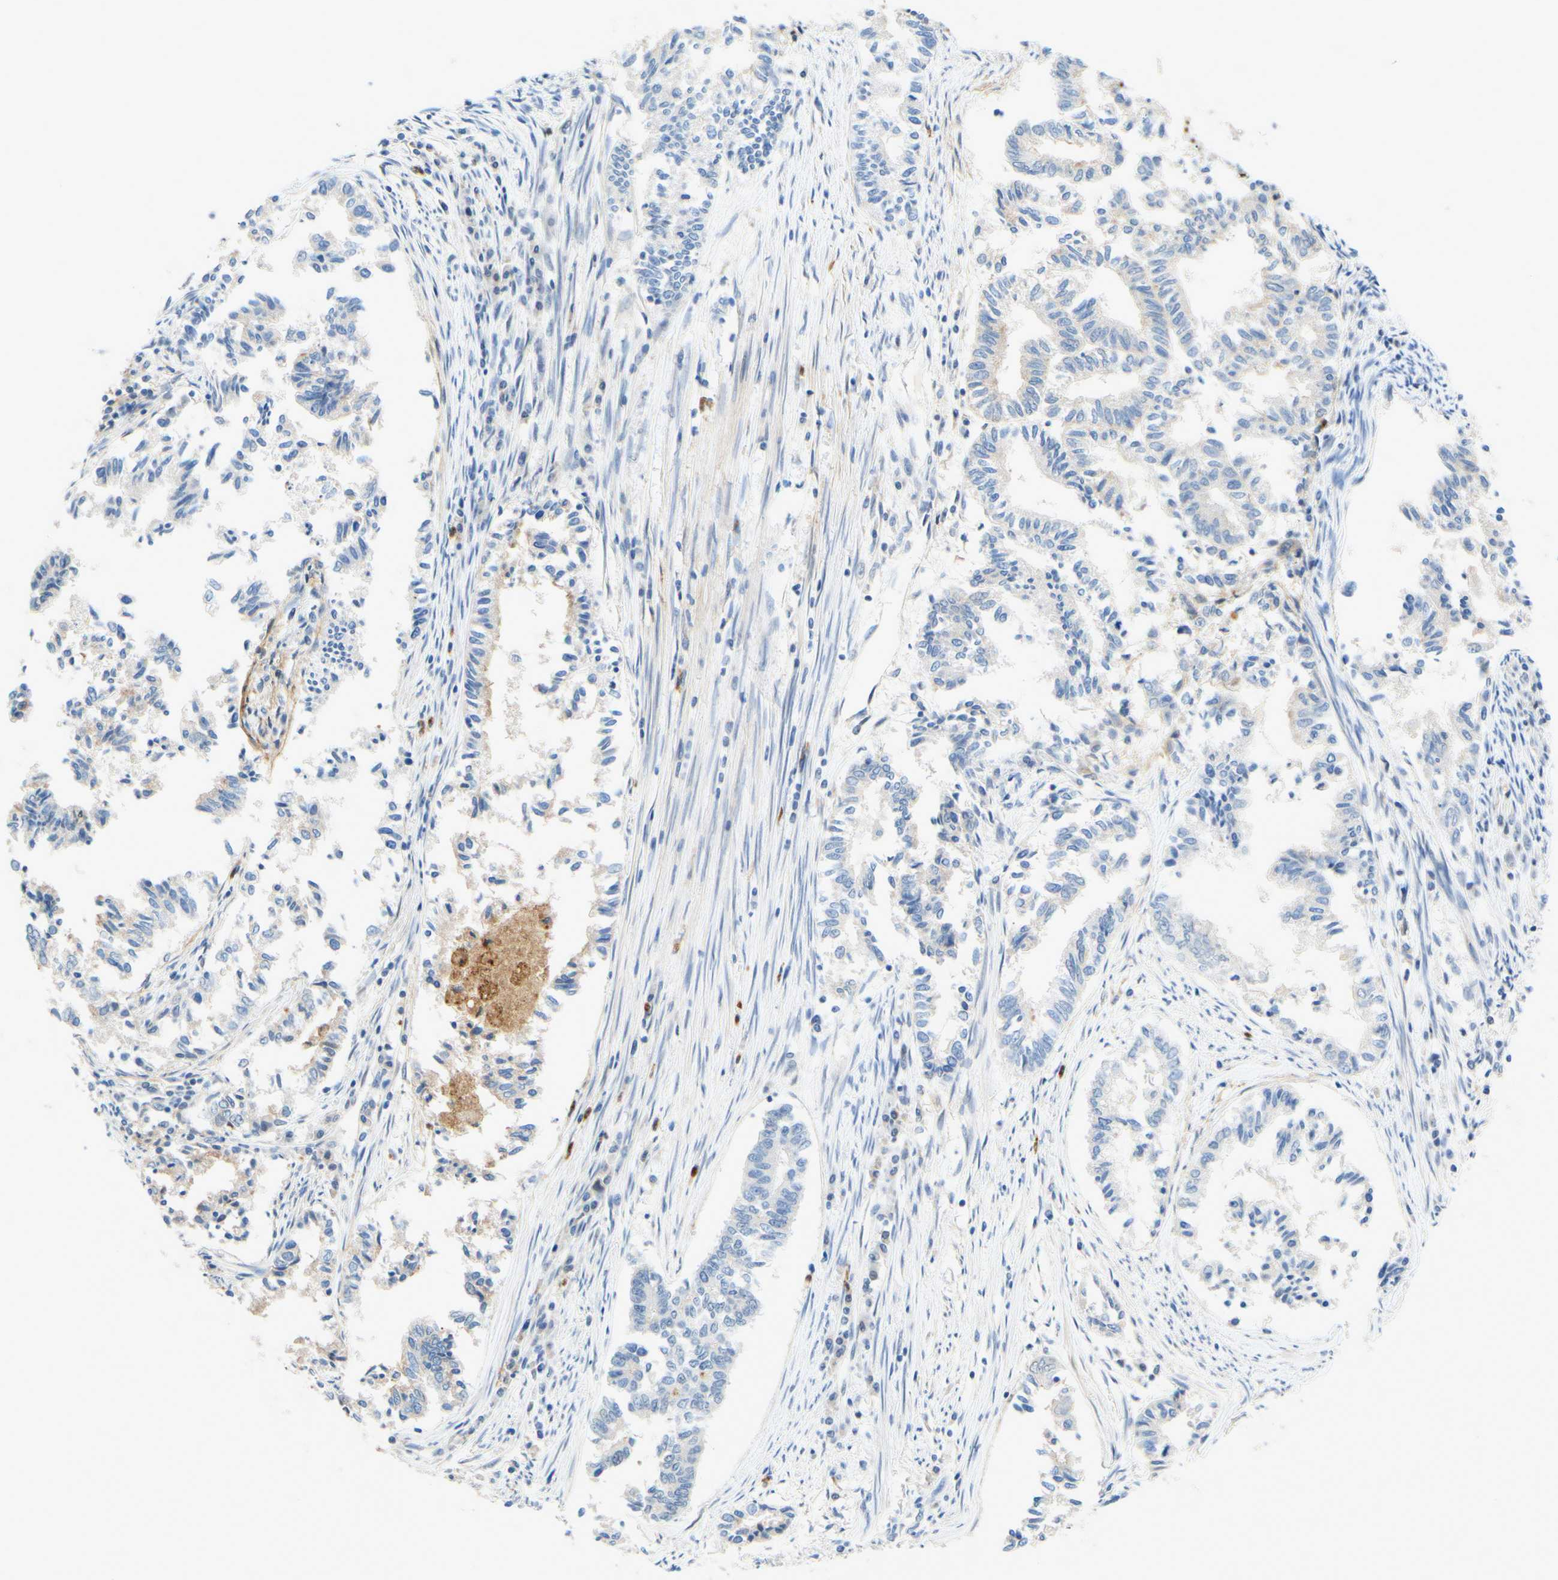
{"staining": {"intensity": "negative", "quantity": "none", "location": "none"}, "tissue": "endometrial cancer", "cell_type": "Tumor cells", "image_type": "cancer", "snomed": [{"axis": "morphology", "description": "Necrosis, NOS"}, {"axis": "morphology", "description": "Adenocarcinoma, NOS"}, {"axis": "topography", "description": "Endometrium"}], "caption": "The micrograph demonstrates no significant expression in tumor cells of endometrial cancer.", "gene": "TREM2", "patient": {"sex": "female", "age": 79}}